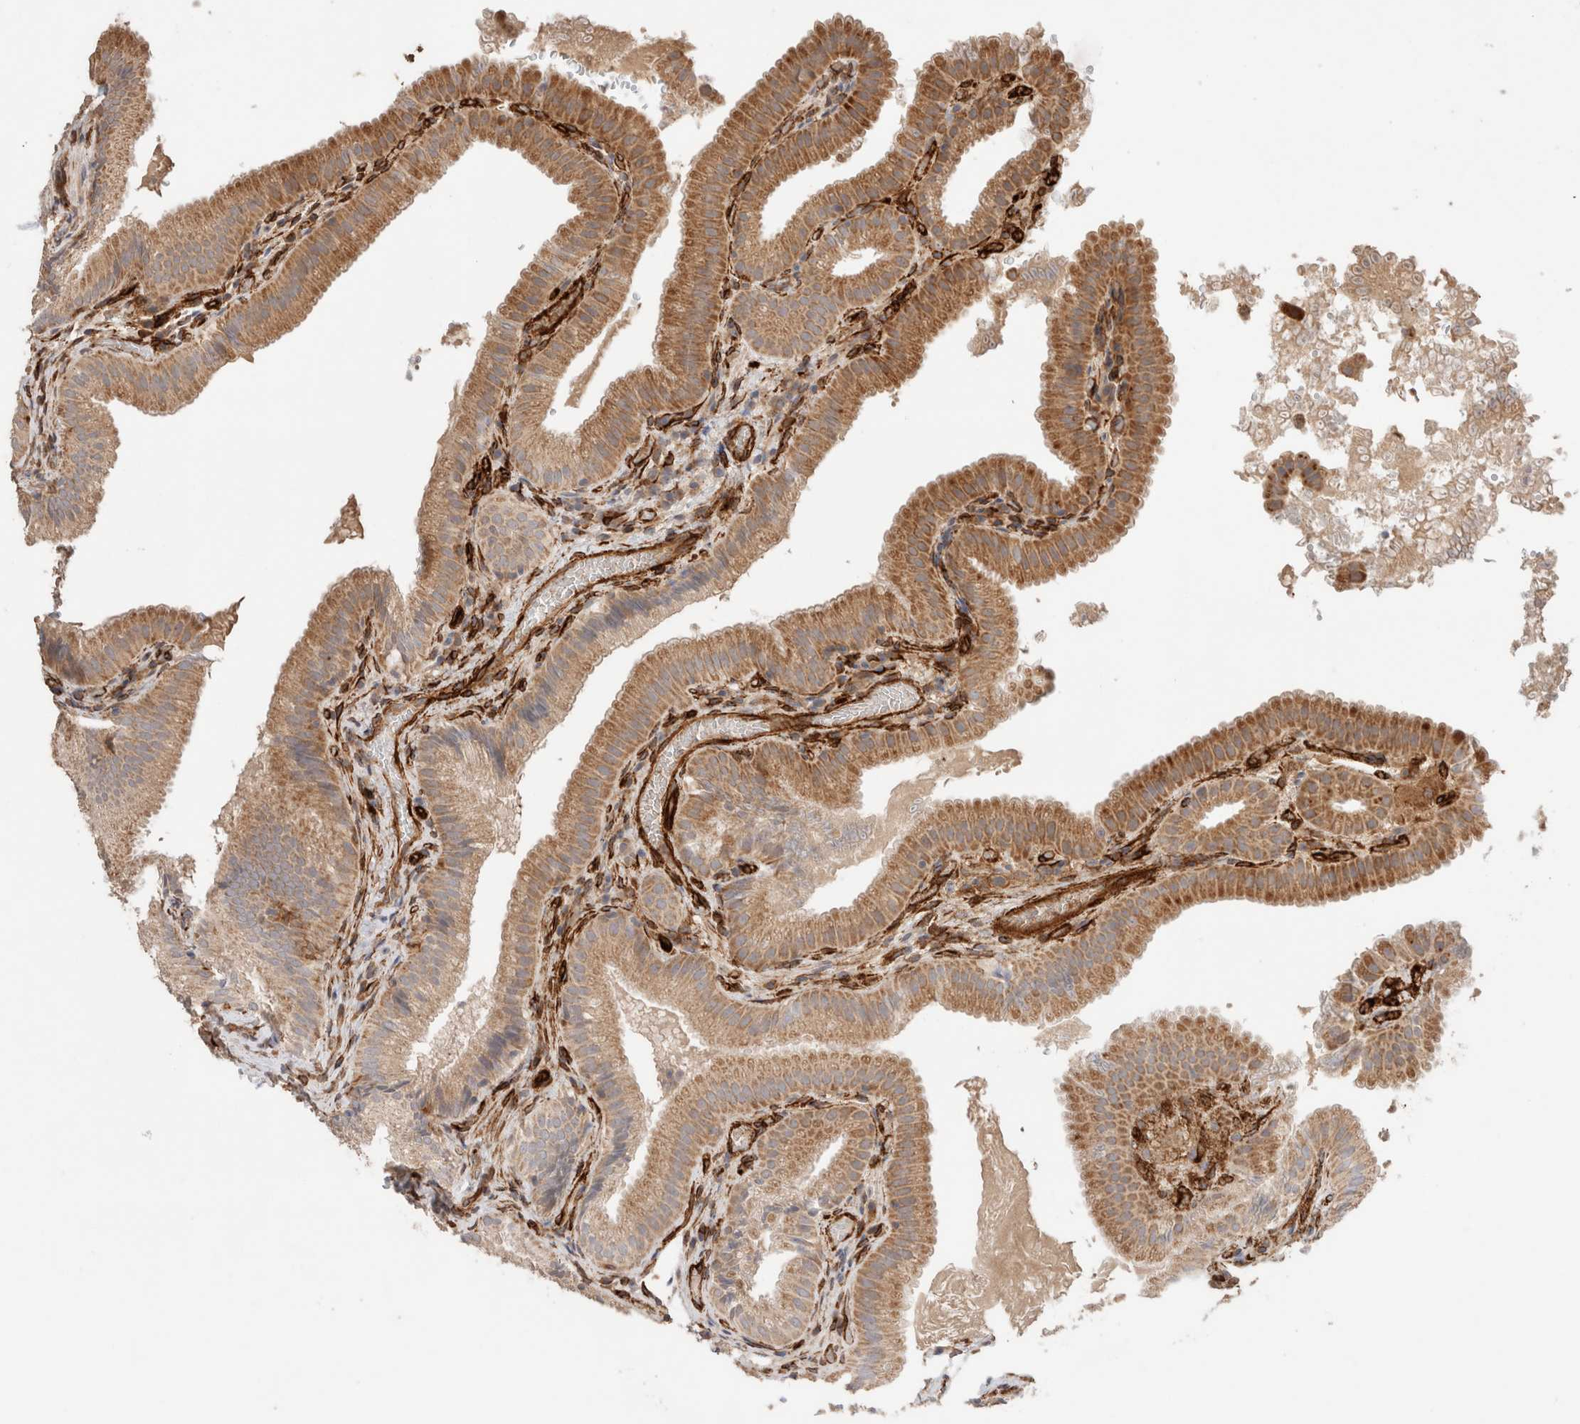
{"staining": {"intensity": "moderate", "quantity": ">75%", "location": "cytoplasmic/membranous"}, "tissue": "gallbladder", "cell_type": "Glandular cells", "image_type": "normal", "snomed": [{"axis": "morphology", "description": "Normal tissue, NOS"}, {"axis": "topography", "description": "Gallbladder"}], "caption": "Moderate cytoplasmic/membranous protein staining is identified in approximately >75% of glandular cells in gallbladder. (brown staining indicates protein expression, while blue staining denotes nuclei).", "gene": "RAB32", "patient": {"sex": "female", "age": 30}}